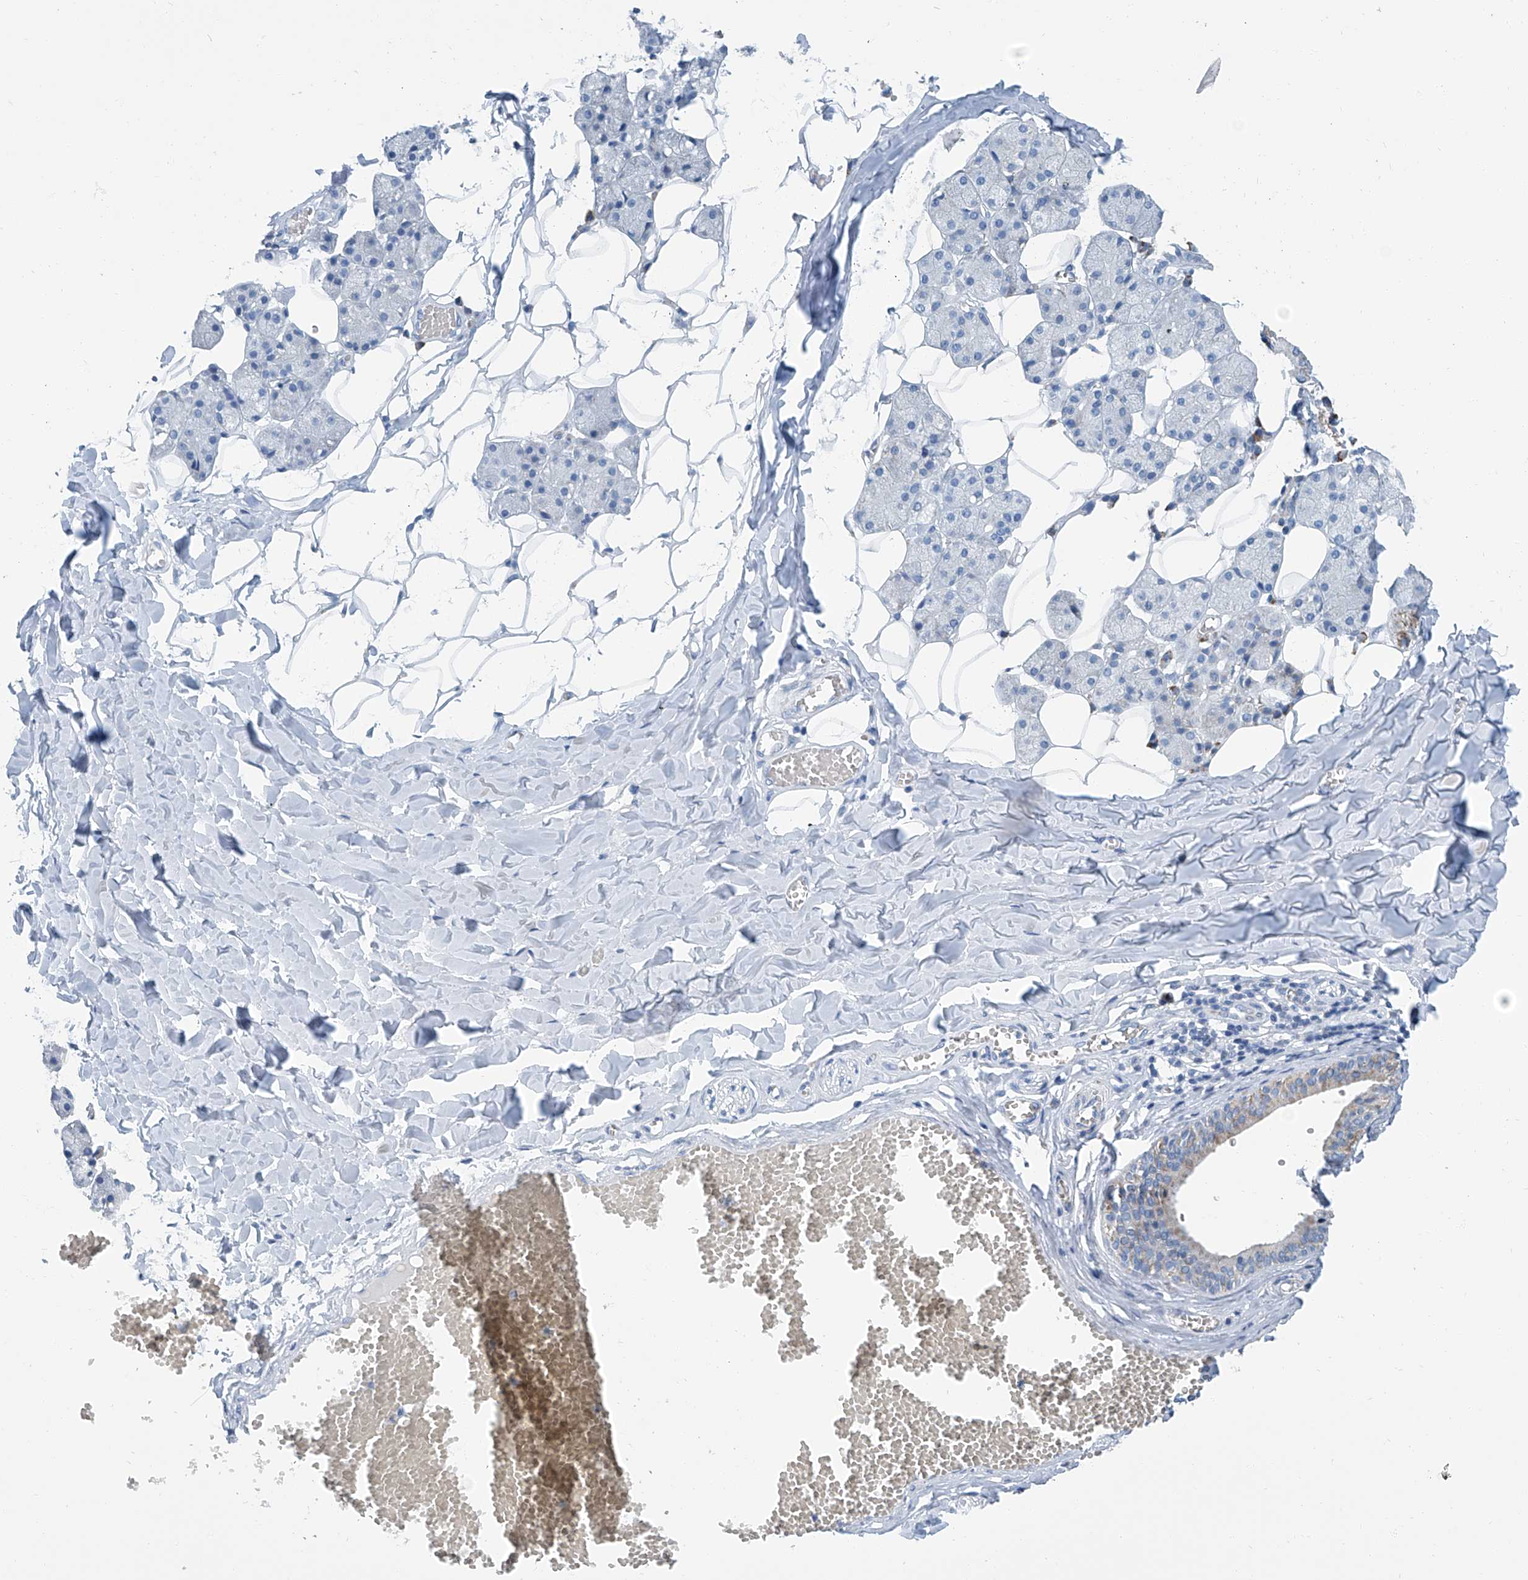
{"staining": {"intensity": "moderate", "quantity": "<25%", "location": "cytoplasmic/membranous"}, "tissue": "salivary gland", "cell_type": "Glandular cells", "image_type": "normal", "snomed": [{"axis": "morphology", "description": "Normal tissue, NOS"}, {"axis": "topography", "description": "Salivary gland"}], "caption": "Glandular cells demonstrate moderate cytoplasmic/membranous expression in approximately <25% of cells in normal salivary gland.", "gene": "MT", "patient": {"sex": "female", "age": 33}}